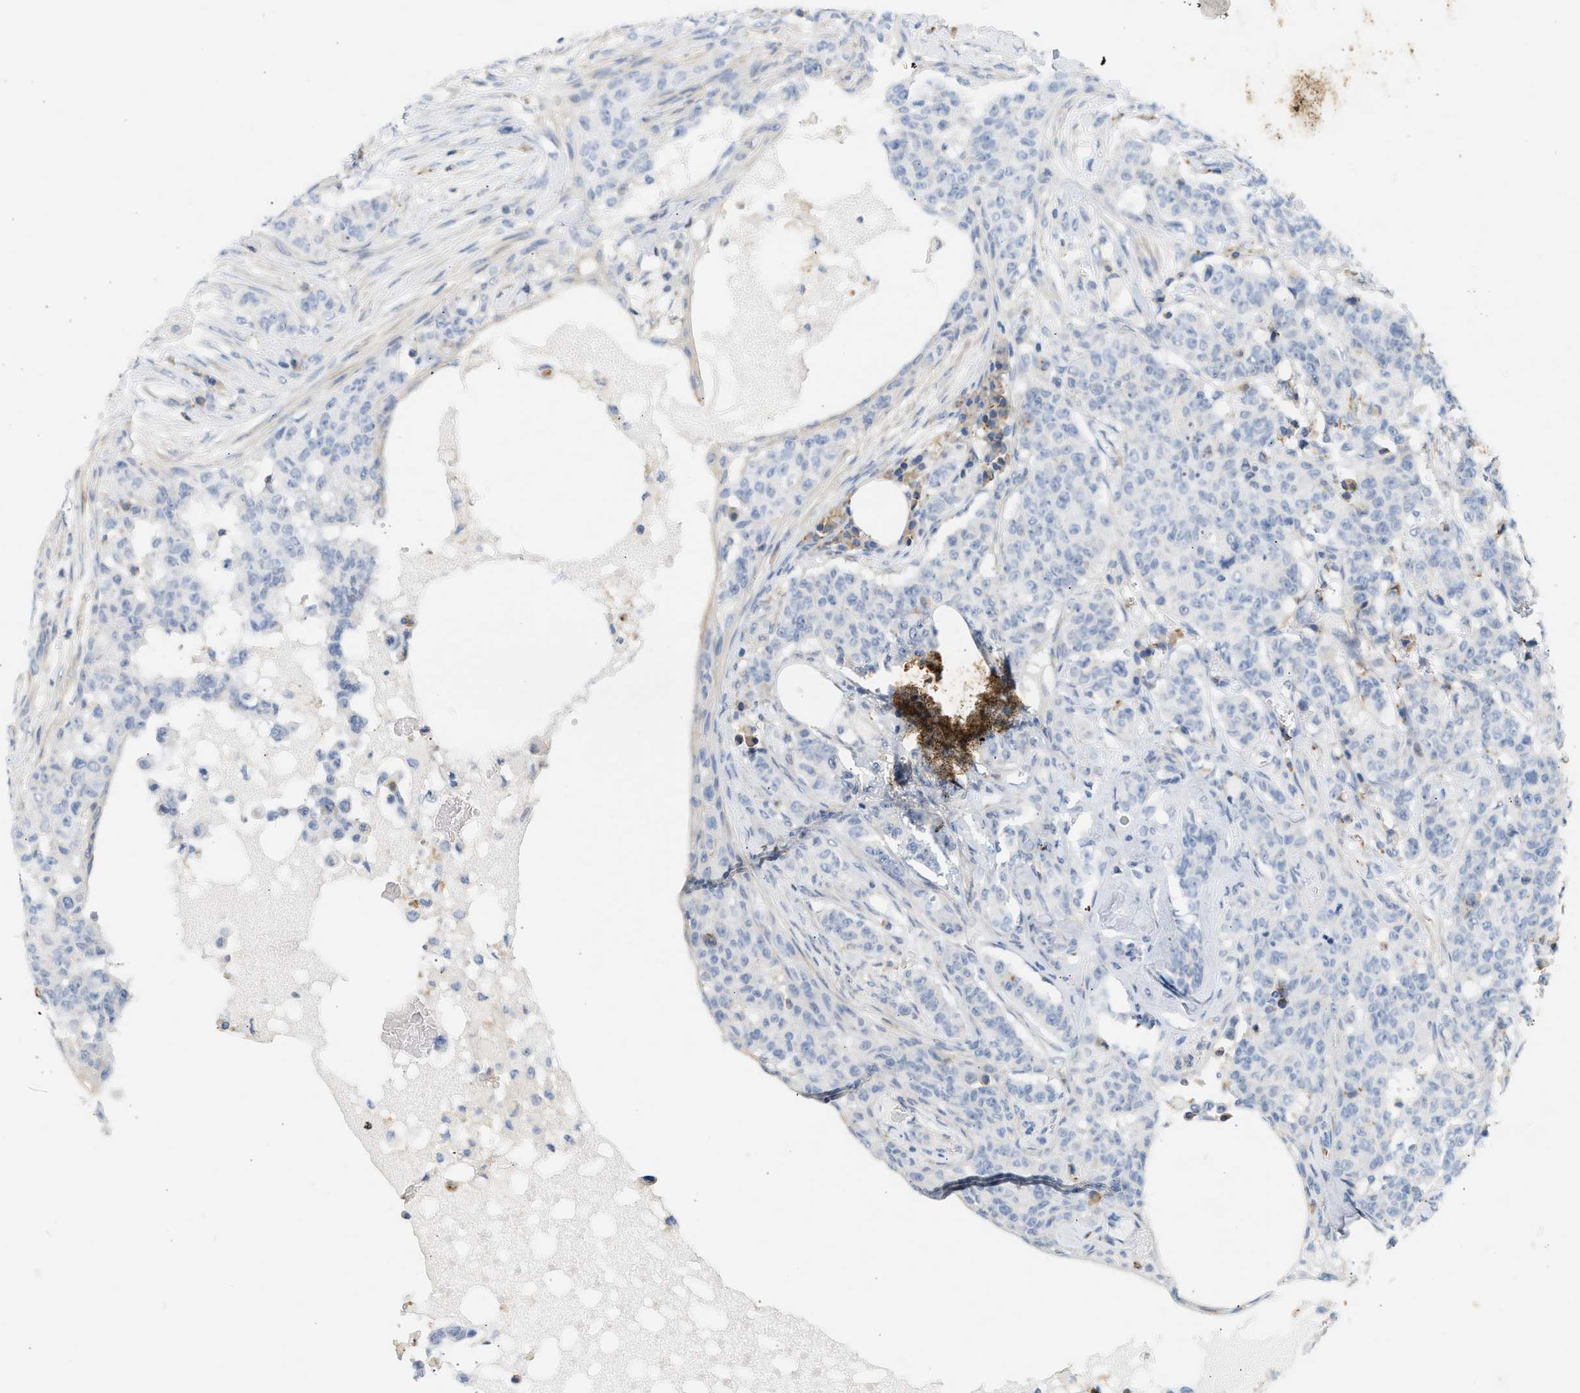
{"staining": {"intensity": "negative", "quantity": "none", "location": "none"}, "tissue": "breast cancer", "cell_type": "Tumor cells", "image_type": "cancer", "snomed": [{"axis": "morphology", "description": "Normal tissue, NOS"}, {"axis": "morphology", "description": "Duct carcinoma"}, {"axis": "topography", "description": "Breast"}], "caption": "DAB immunohistochemical staining of human invasive ductal carcinoma (breast) shows no significant positivity in tumor cells.", "gene": "BVES", "patient": {"sex": "female", "age": 40}}